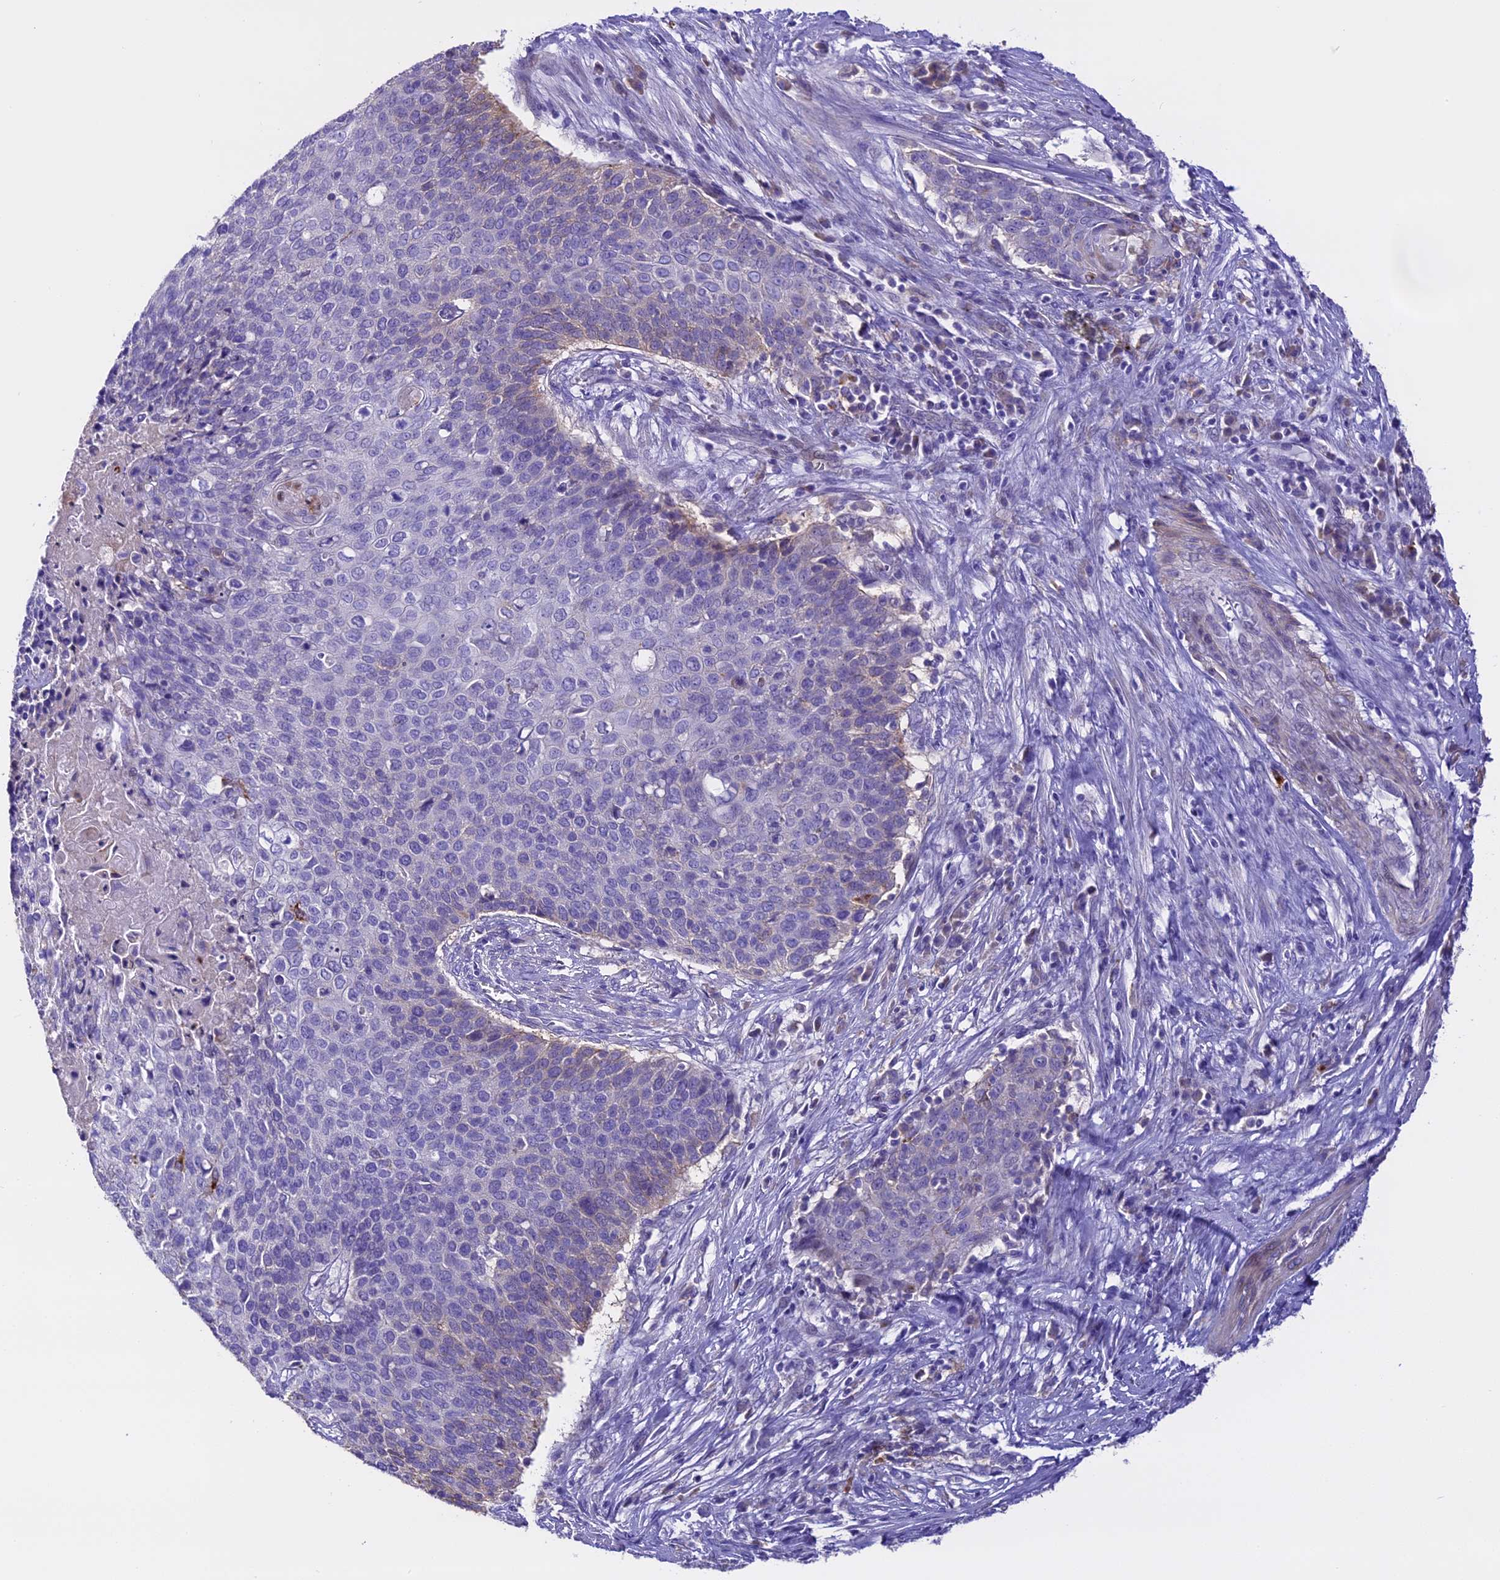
{"staining": {"intensity": "negative", "quantity": "none", "location": "none"}, "tissue": "cervical cancer", "cell_type": "Tumor cells", "image_type": "cancer", "snomed": [{"axis": "morphology", "description": "Squamous cell carcinoma, NOS"}, {"axis": "topography", "description": "Cervix"}], "caption": "Immunohistochemistry of cervical cancer (squamous cell carcinoma) exhibits no positivity in tumor cells. Nuclei are stained in blue.", "gene": "NOD2", "patient": {"sex": "female", "age": 39}}